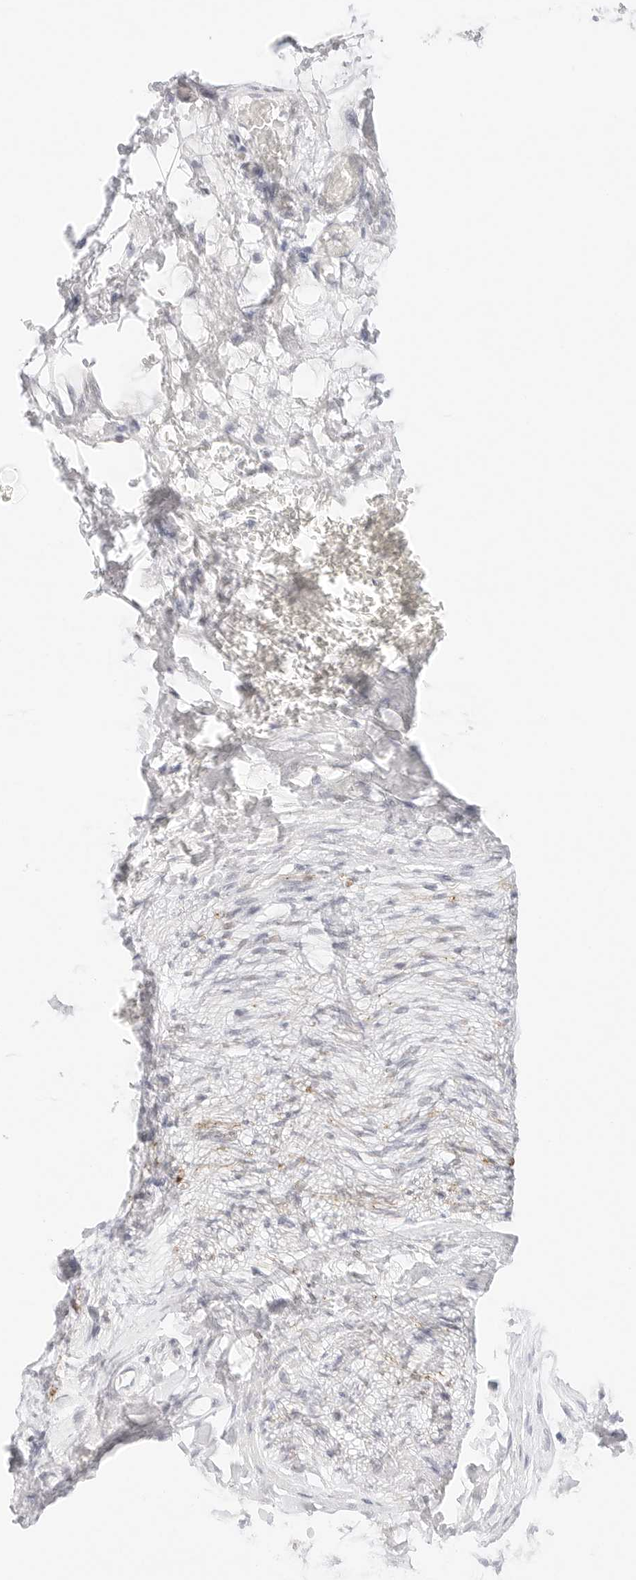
{"staining": {"intensity": "negative", "quantity": "none", "location": "none"}, "tissue": "adipose tissue", "cell_type": "Adipocytes", "image_type": "normal", "snomed": [{"axis": "morphology", "description": "Normal tissue, NOS"}, {"axis": "morphology", "description": "Adenocarcinoma, NOS"}, {"axis": "topography", "description": "Esophagus"}], "caption": "The photomicrograph reveals no significant expression in adipocytes of adipose tissue.", "gene": "CDH1", "patient": {"sex": "male", "age": 62}}